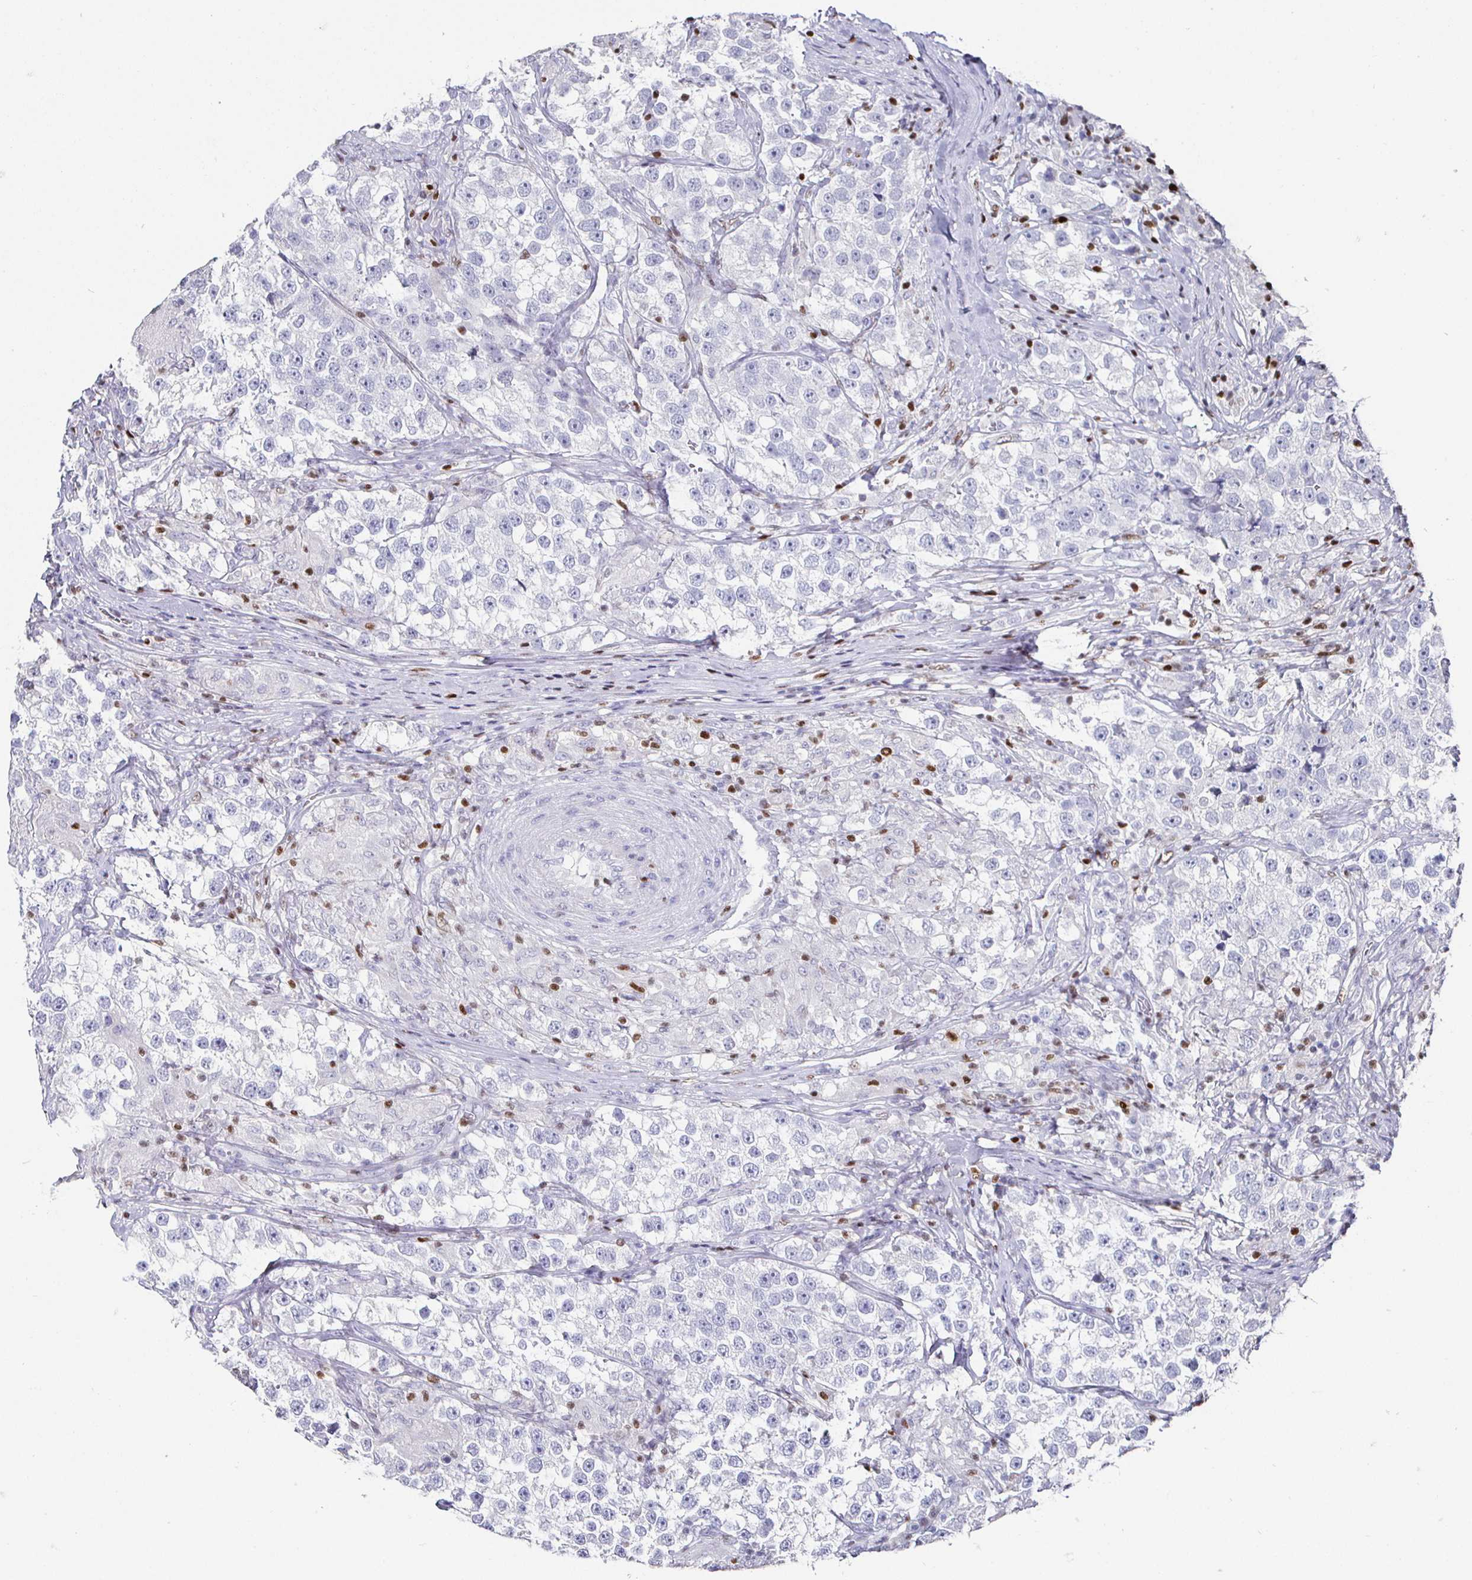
{"staining": {"intensity": "negative", "quantity": "none", "location": "none"}, "tissue": "testis cancer", "cell_type": "Tumor cells", "image_type": "cancer", "snomed": [{"axis": "morphology", "description": "Seminoma, NOS"}, {"axis": "topography", "description": "Testis"}], "caption": "Photomicrograph shows no protein positivity in tumor cells of testis cancer tissue.", "gene": "RUNX2", "patient": {"sex": "male", "age": 46}}